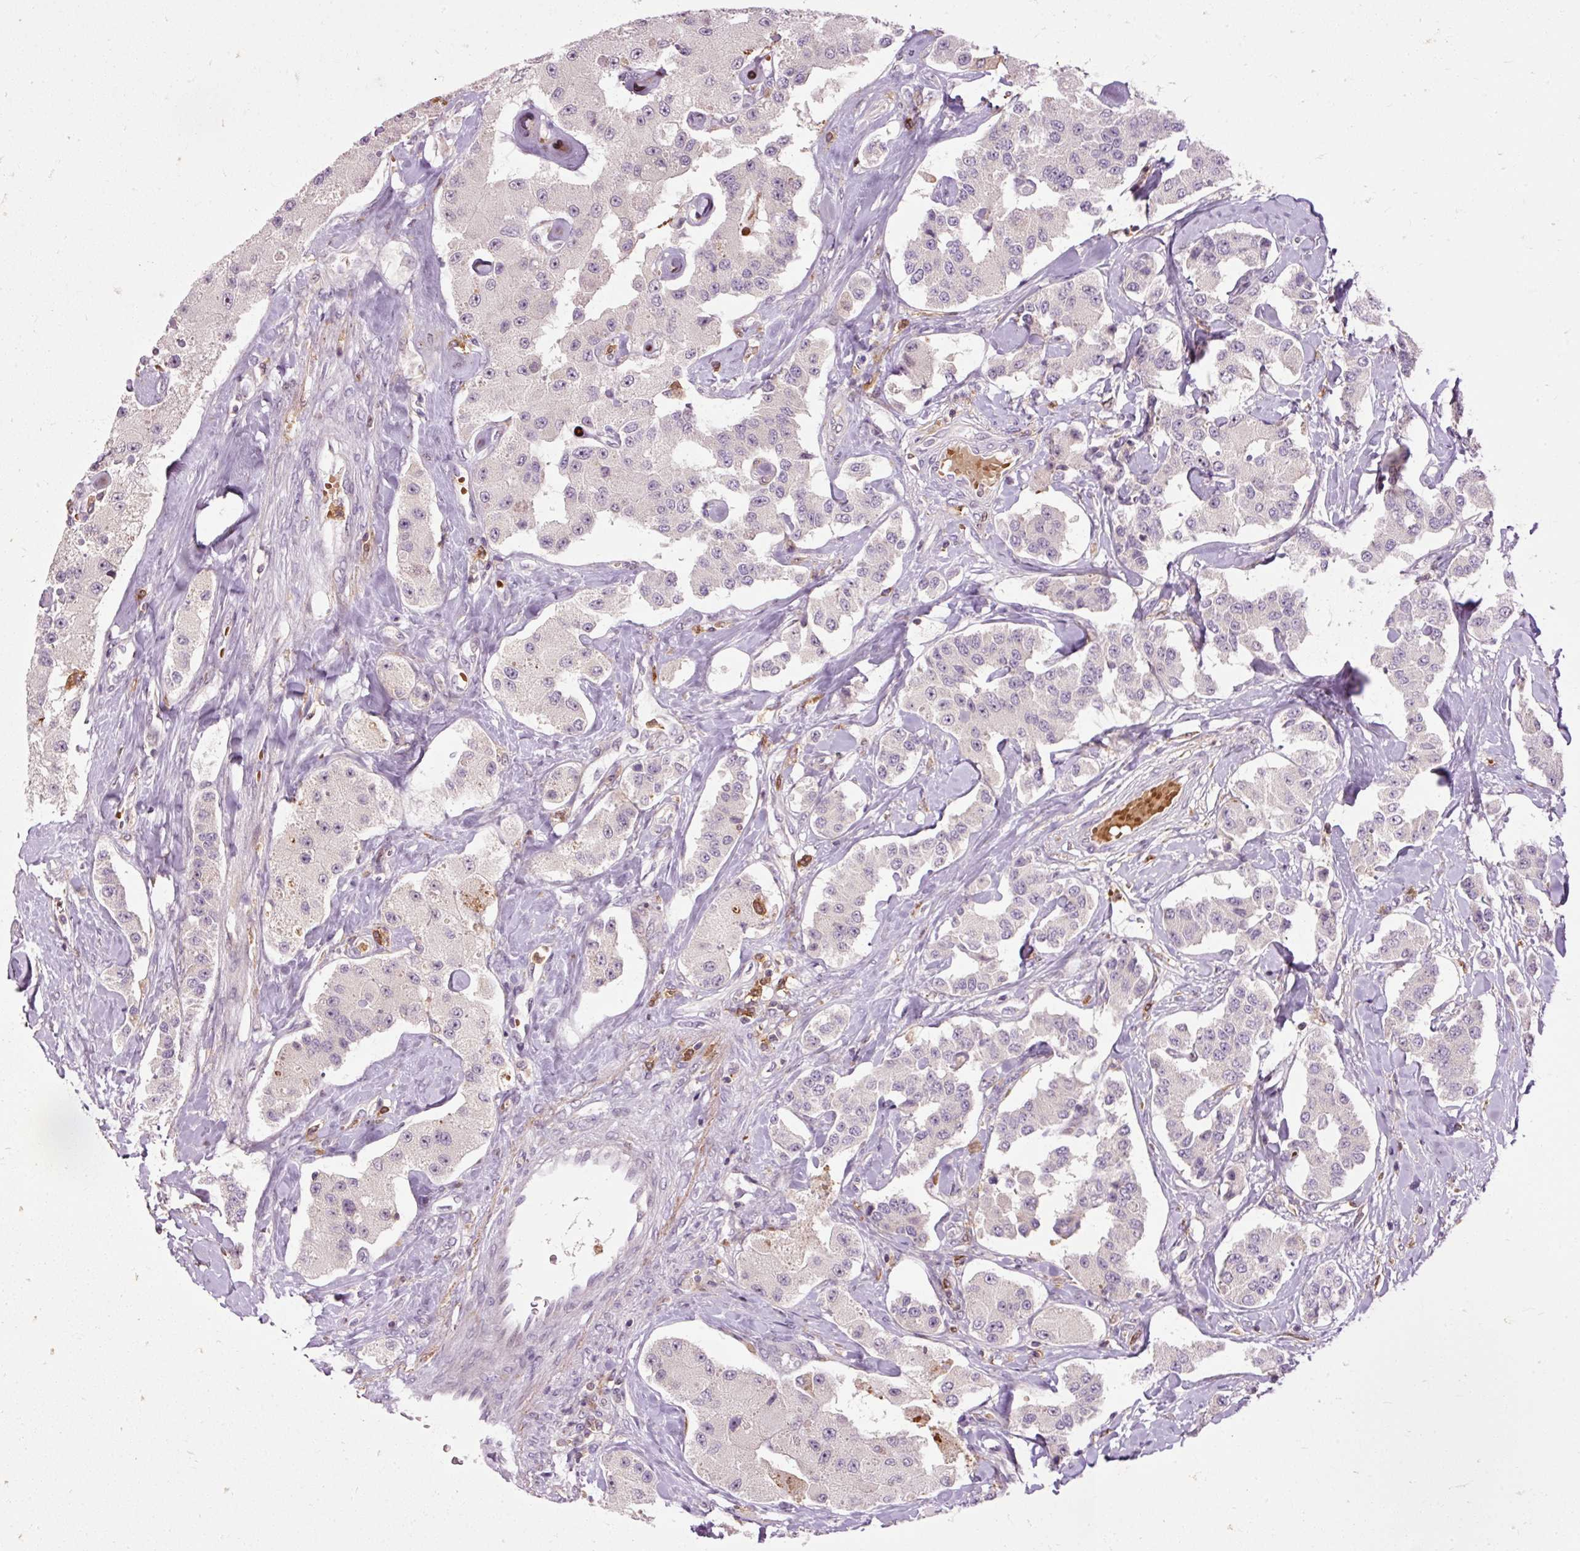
{"staining": {"intensity": "negative", "quantity": "none", "location": "none"}, "tissue": "carcinoid", "cell_type": "Tumor cells", "image_type": "cancer", "snomed": [{"axis": "morphology", "description": "Carcinoid, malignant, NOS"}, {"axis": "topography", "description": "Pancreas"}], "caption": "High power microscopy histopathology image of an immunohistochemistry (IHC) micrograph of carcinoid, revealing no significant staining in tumor cells.", "gene": "CEBPZ", "patient": {"sex": "male", "age": 41}}